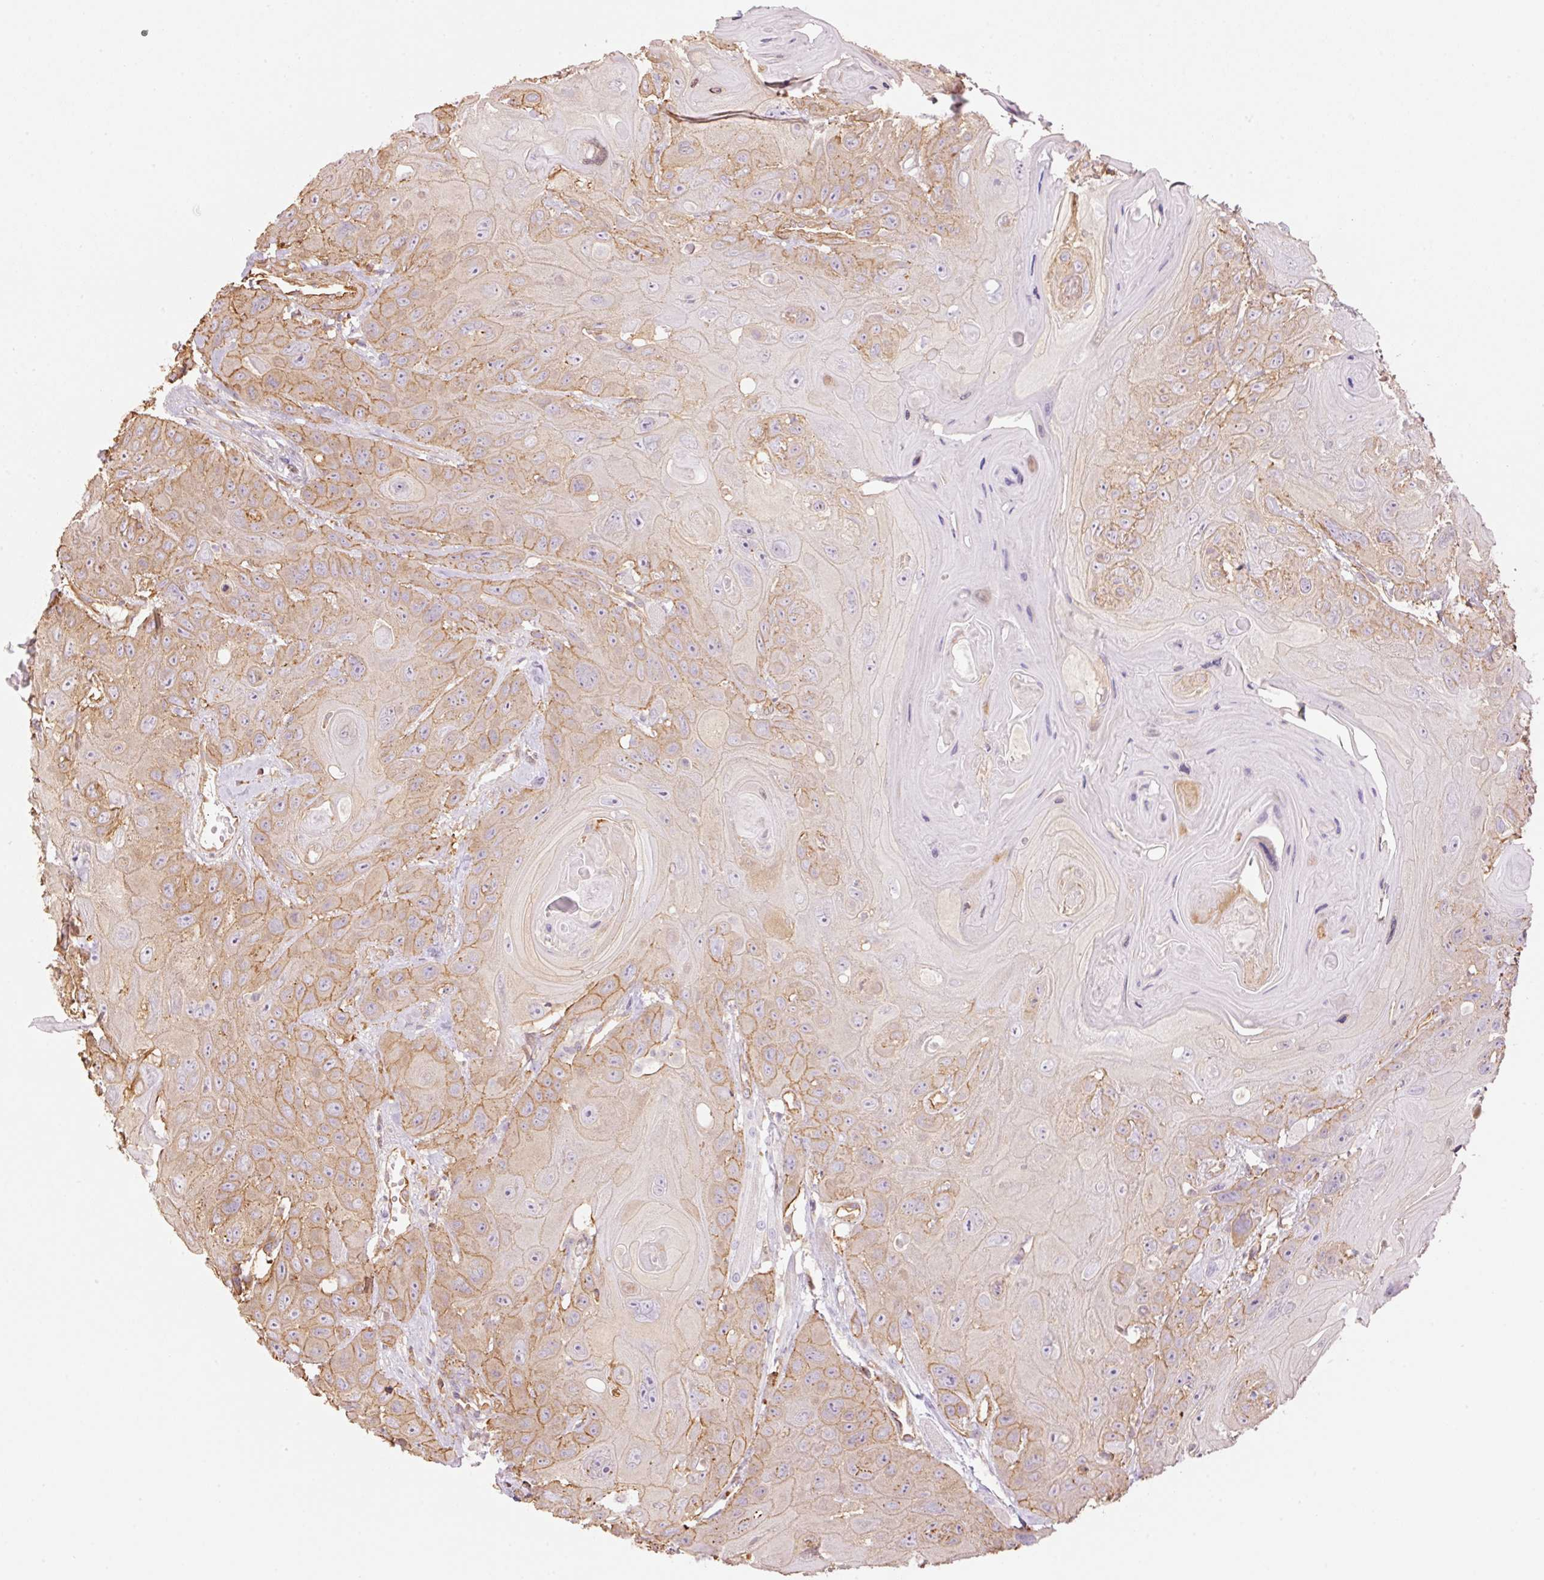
{"staining": {"intensity": "moderate", "quantity": "25%-75%", "location": "cytoplasmic/membranous"}, "tissue": "head and neck cancer", "cell_type": "Tumor cells", "image_type": "cancer", "snomed": [{"axis": "morphology", "description": "Squamous cell carcinoma, NOS"}, {"axis": "topography", "description": "Head-Neck"}], "caption": "Head and neck cancer was stained to show a protein in brown. There is medium levels of moderate cytoplasmic/membranous expression in about 25%-75% of tumor cells.", "gene": "PPP1R1B", "patient": {"sex": "female", "age": 59}}